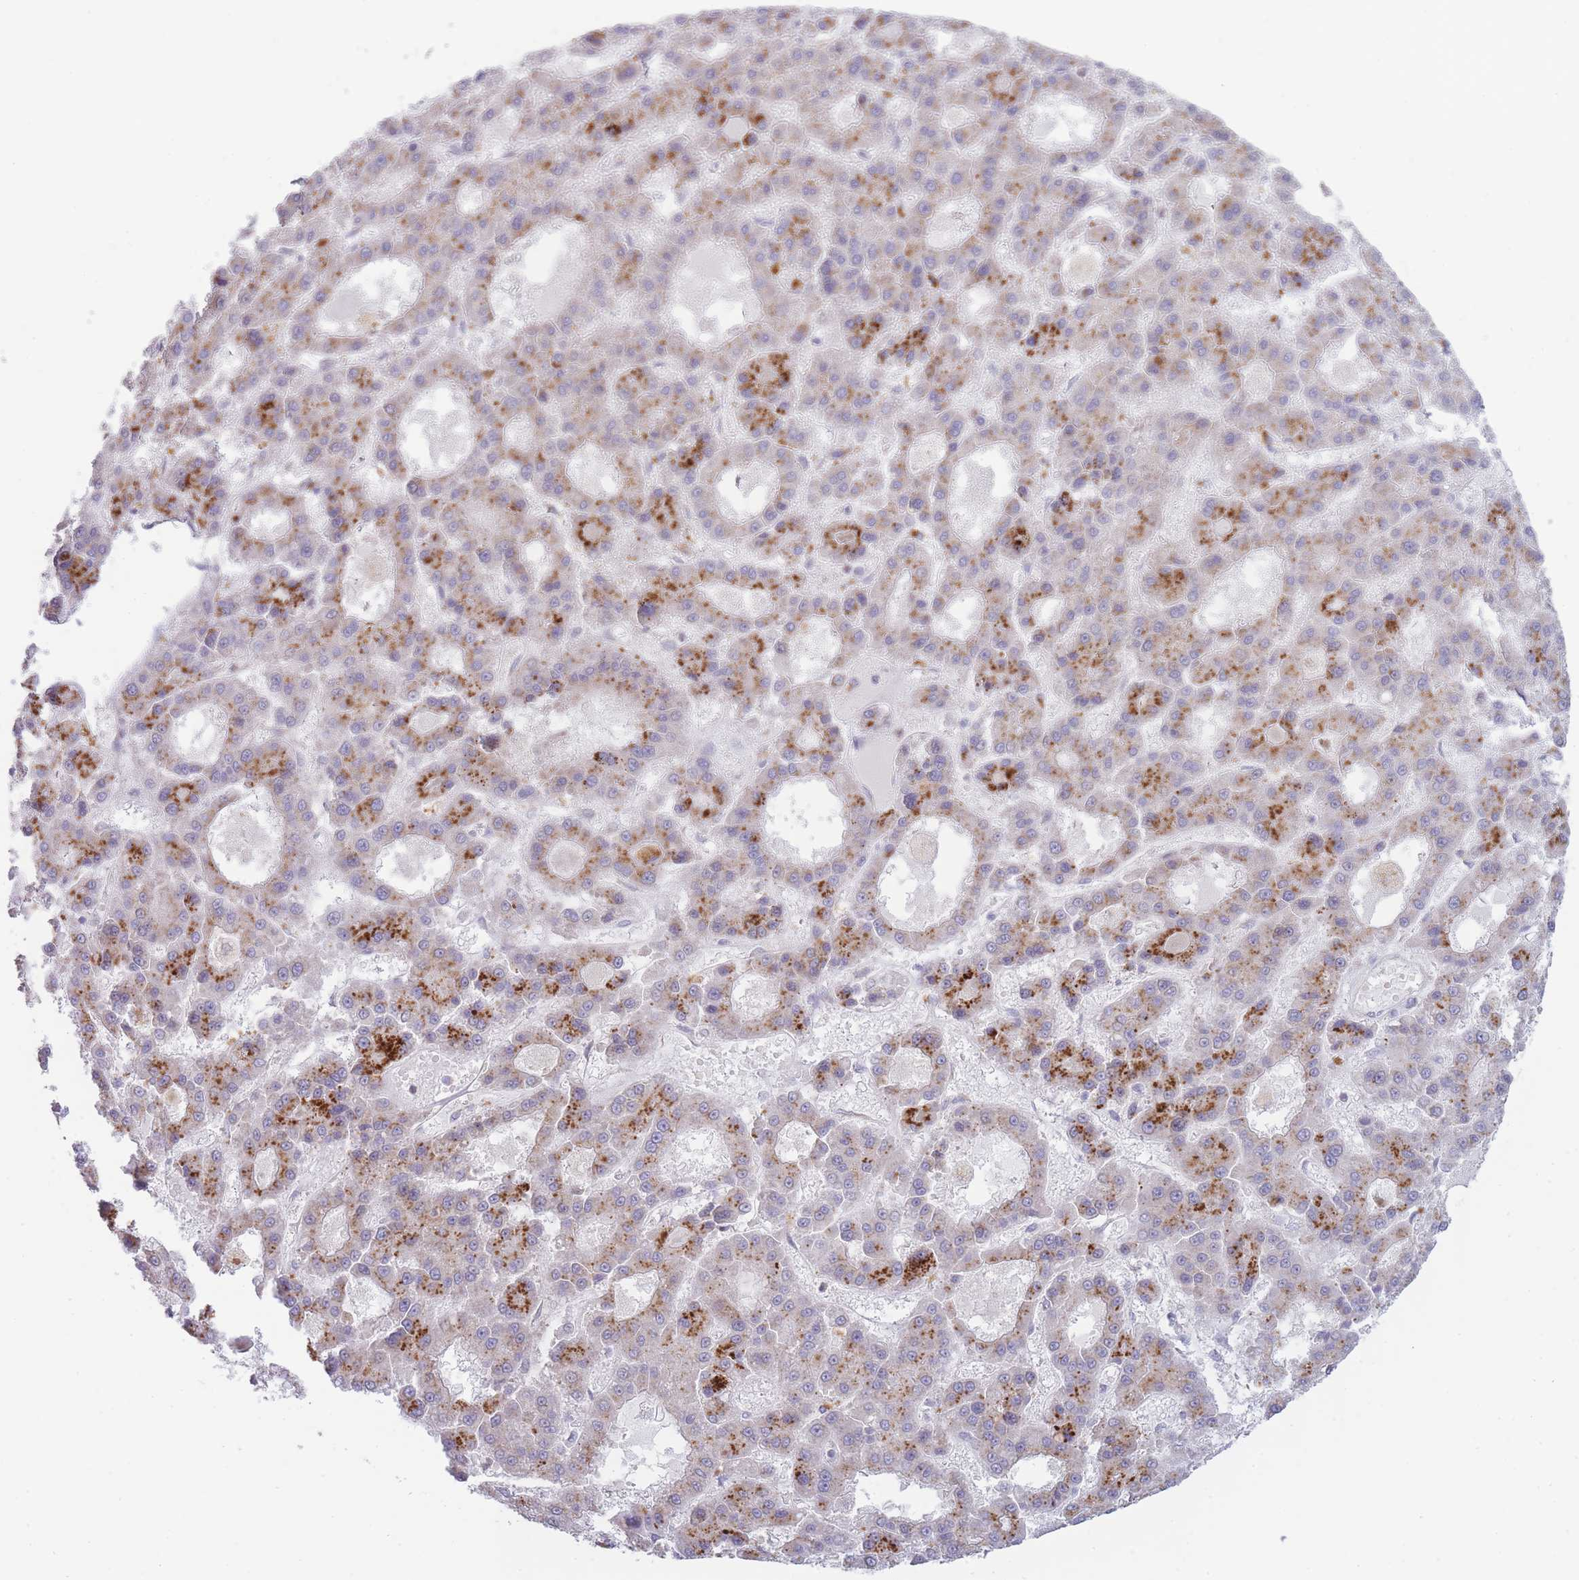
{"staining": {"intensity": "strong", "quantity": "25%-75%", "location": "cytoplasmic/membranous"}, "tissue": "liver cancer", "cell_type": "Tumor cells", "image_type": "cancer", "snomed": [{"axis": "morphology", "description": "Carcinoma, Hepatocellular, NOS"}, {"axis": "topography", "description": "Liver"}], "caption": "Liver cancer (hepatocellular carcinoma) stained with IHC shows strong cytoplasmic/membranous expression in approximately 25%-75% of tumor cells.", "gene": "OR5L2", "patient": {"sex": "male", "age": 70}}